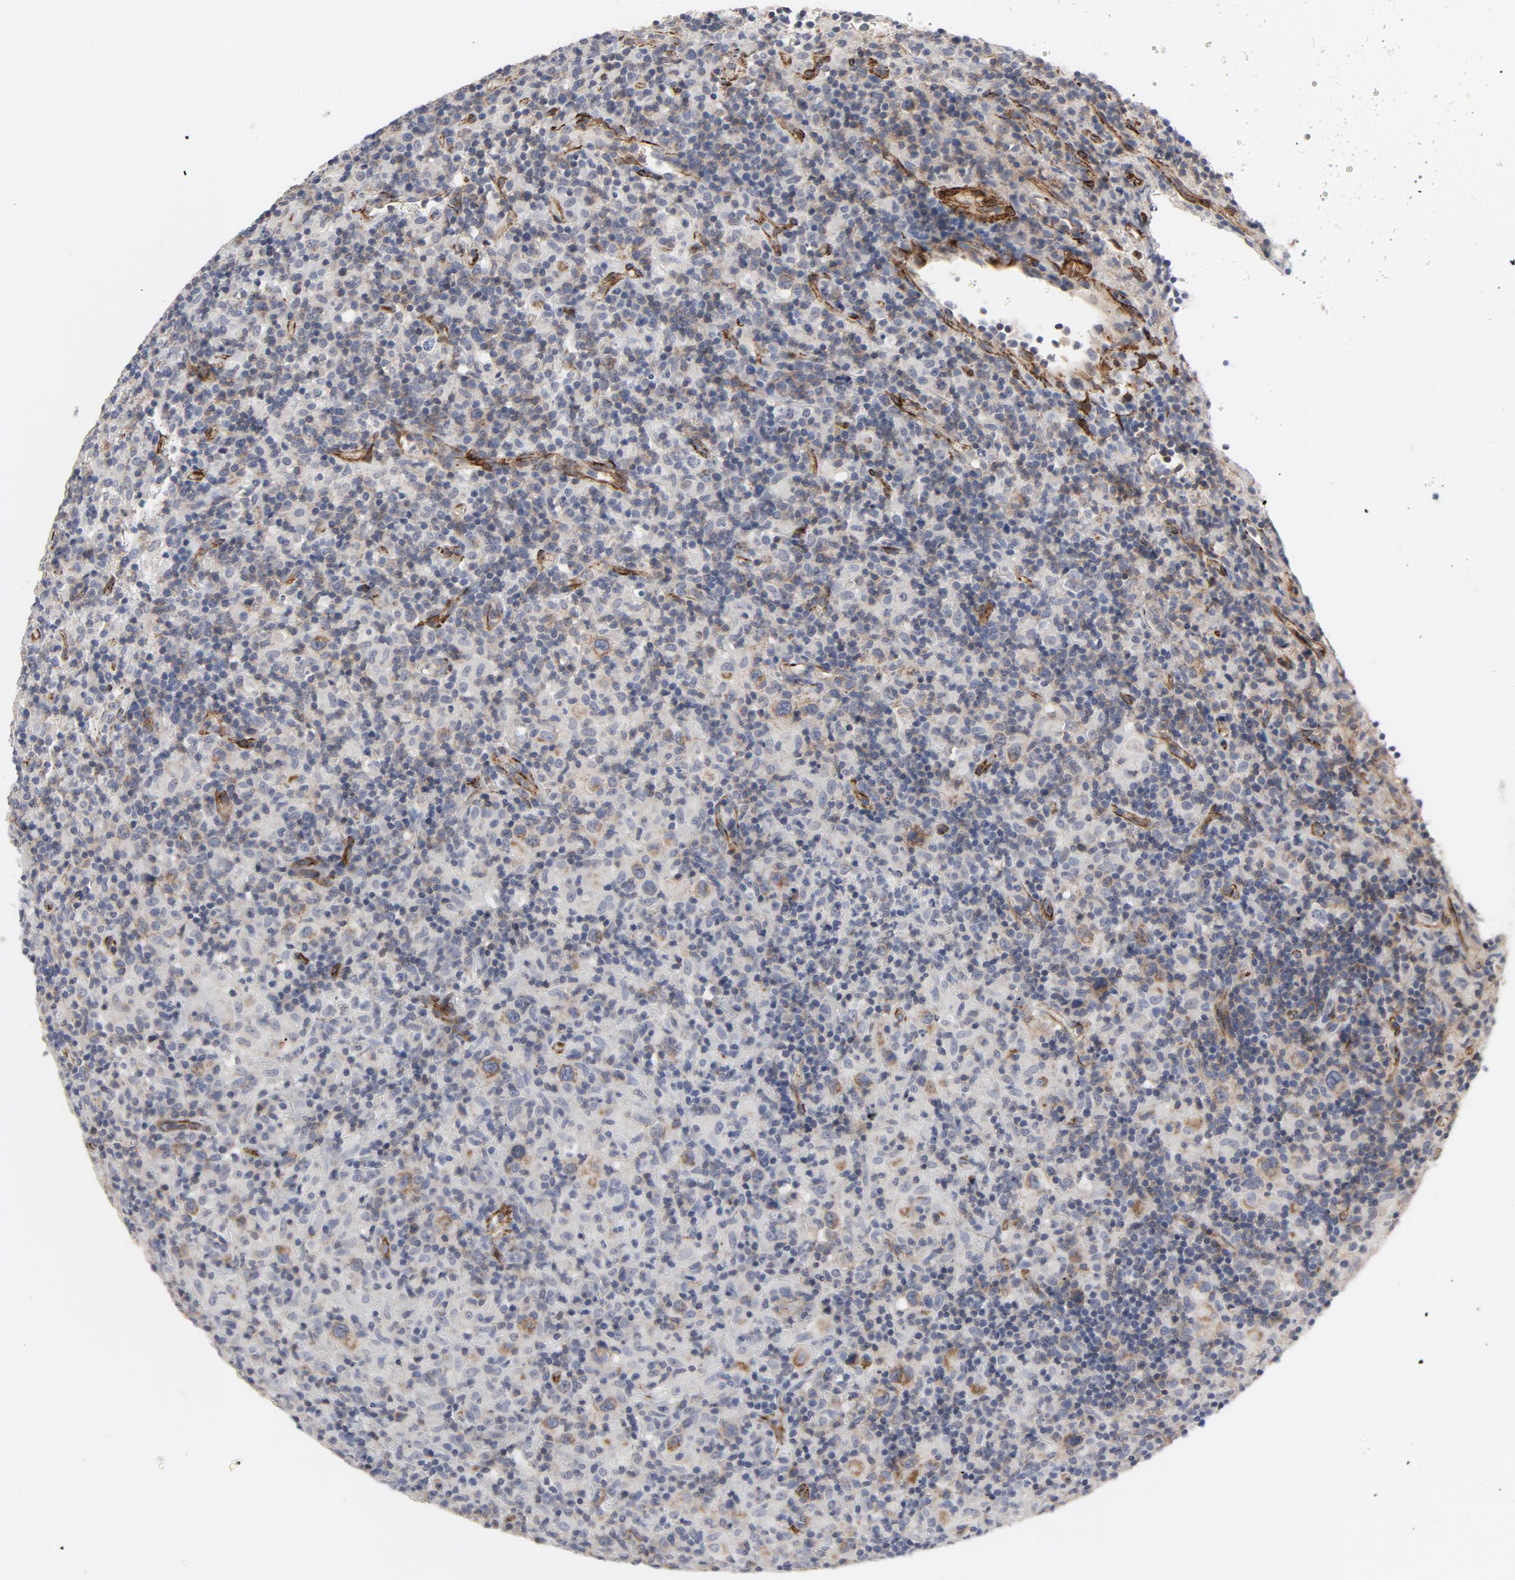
{"staining": {"intensity": "weak", "quantity": "<25%", "location": "cytoplasmic/membranous"}, "tissue": "lymphoma", "cell_type": "Tumor cells", "image_type": "cancer", "snomed": [{"axis": "morphology", "description": "Hodgkin's disease, NOS"}, {"axis": "topography", "description": "Lymph node"}], "caption": "Histopathology image shows no significant protein positivity in tumor cells of Hodgkin's disease.", "gene": "GNG2", "patient": {"sex": "male", "age": 65}}